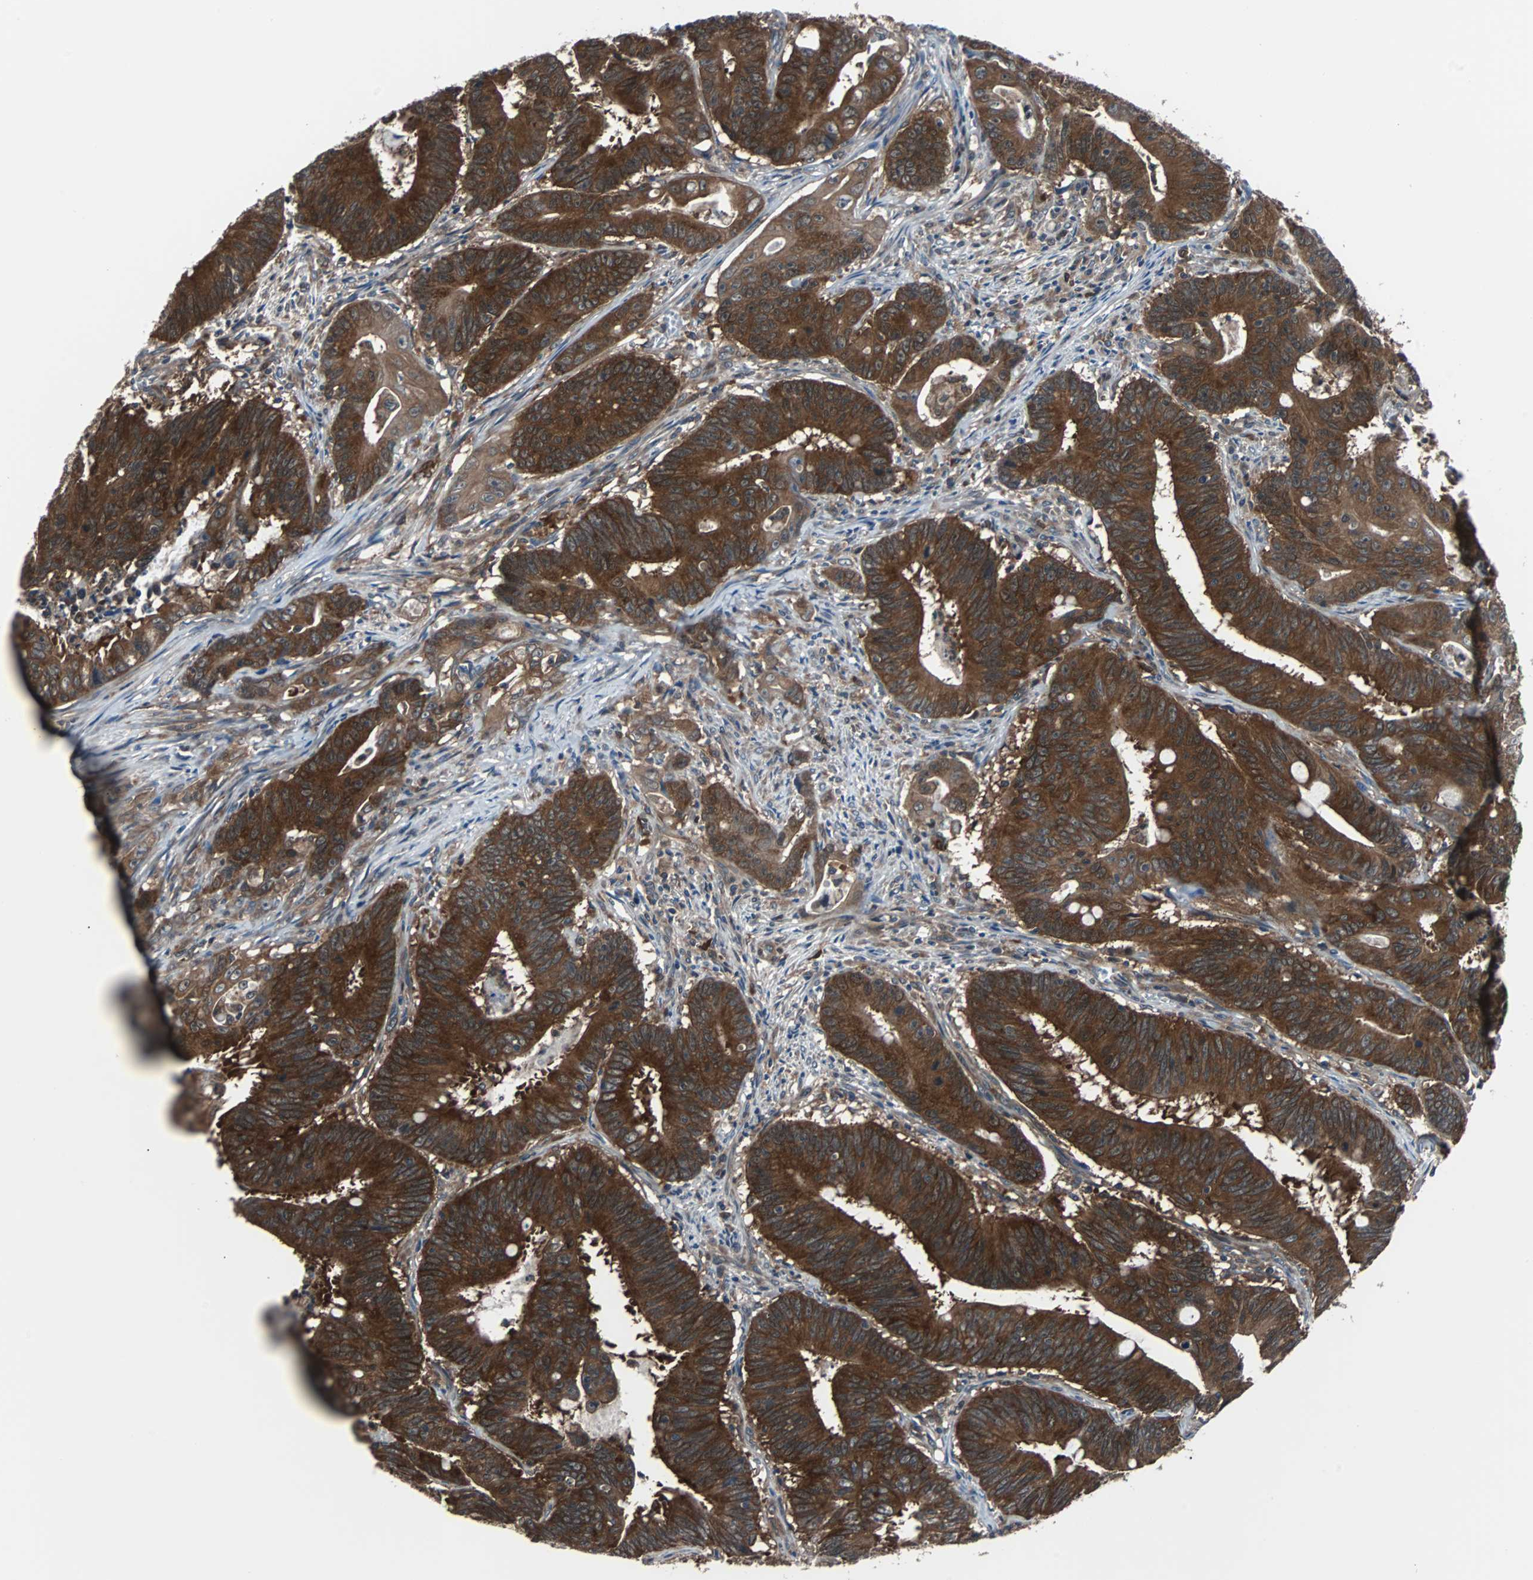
{"staining": {"intensity": "strong", "quantity": ">75%", "location": "cytoplasmic/membranous"}, "tissue": "colorectal cancer", "cell_type": "Tumor cells", "image_type": "cancer", "snomed": [{"axis": "morphology", "description": "Adenocarcinoma, NOS"}, {"axis": "topography", "description": "Colon"}], "caption": "Brown immunohistochemical staining in colorectal adenocarcinoma shows strong cytoplasmic/membranous staining in about >75% of tumor cells.", "gene": "PAK1", "patient": {"sex": "male", "age": 45}}